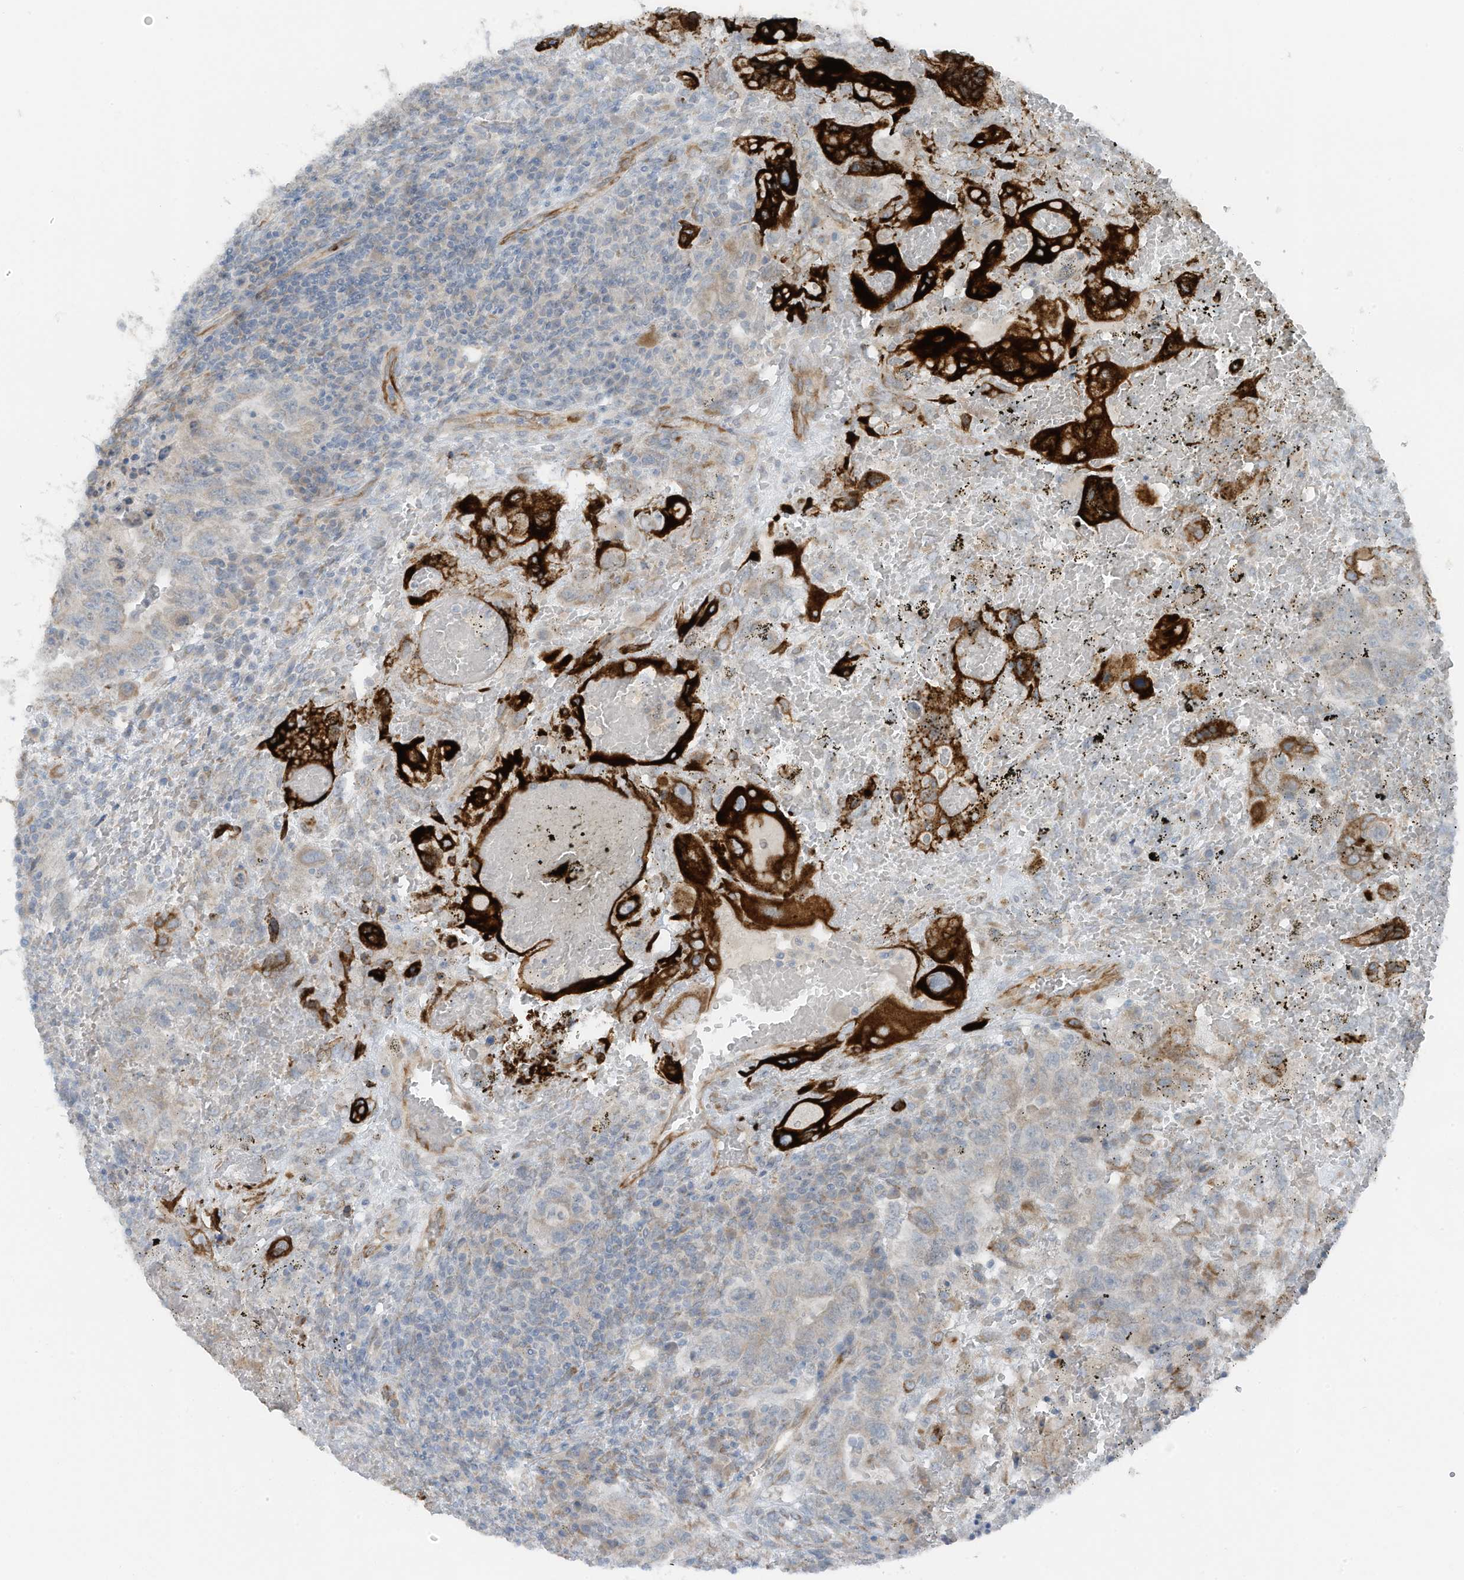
{"staining": {"intensity": "negative", "quantity": "none", "location": "none"}, "tissue": "testis cancer", "cell_type": "Tumor cells", "image_type": "cancer", "snomed": [{"axis": "morphology", "description": "Carcinoma, Embryonal, NOS"}, {"axis": "topography", "description": "Testis"}], "caption": "A high-resolution image shows immunohistochemistry (IHC) staining of testis cancer (embryonal carcinoma), which reveals no significant positivity in tumor cells.", "gene": "ARHGEF33", "patient": {"sex": "male", "age": 26}}